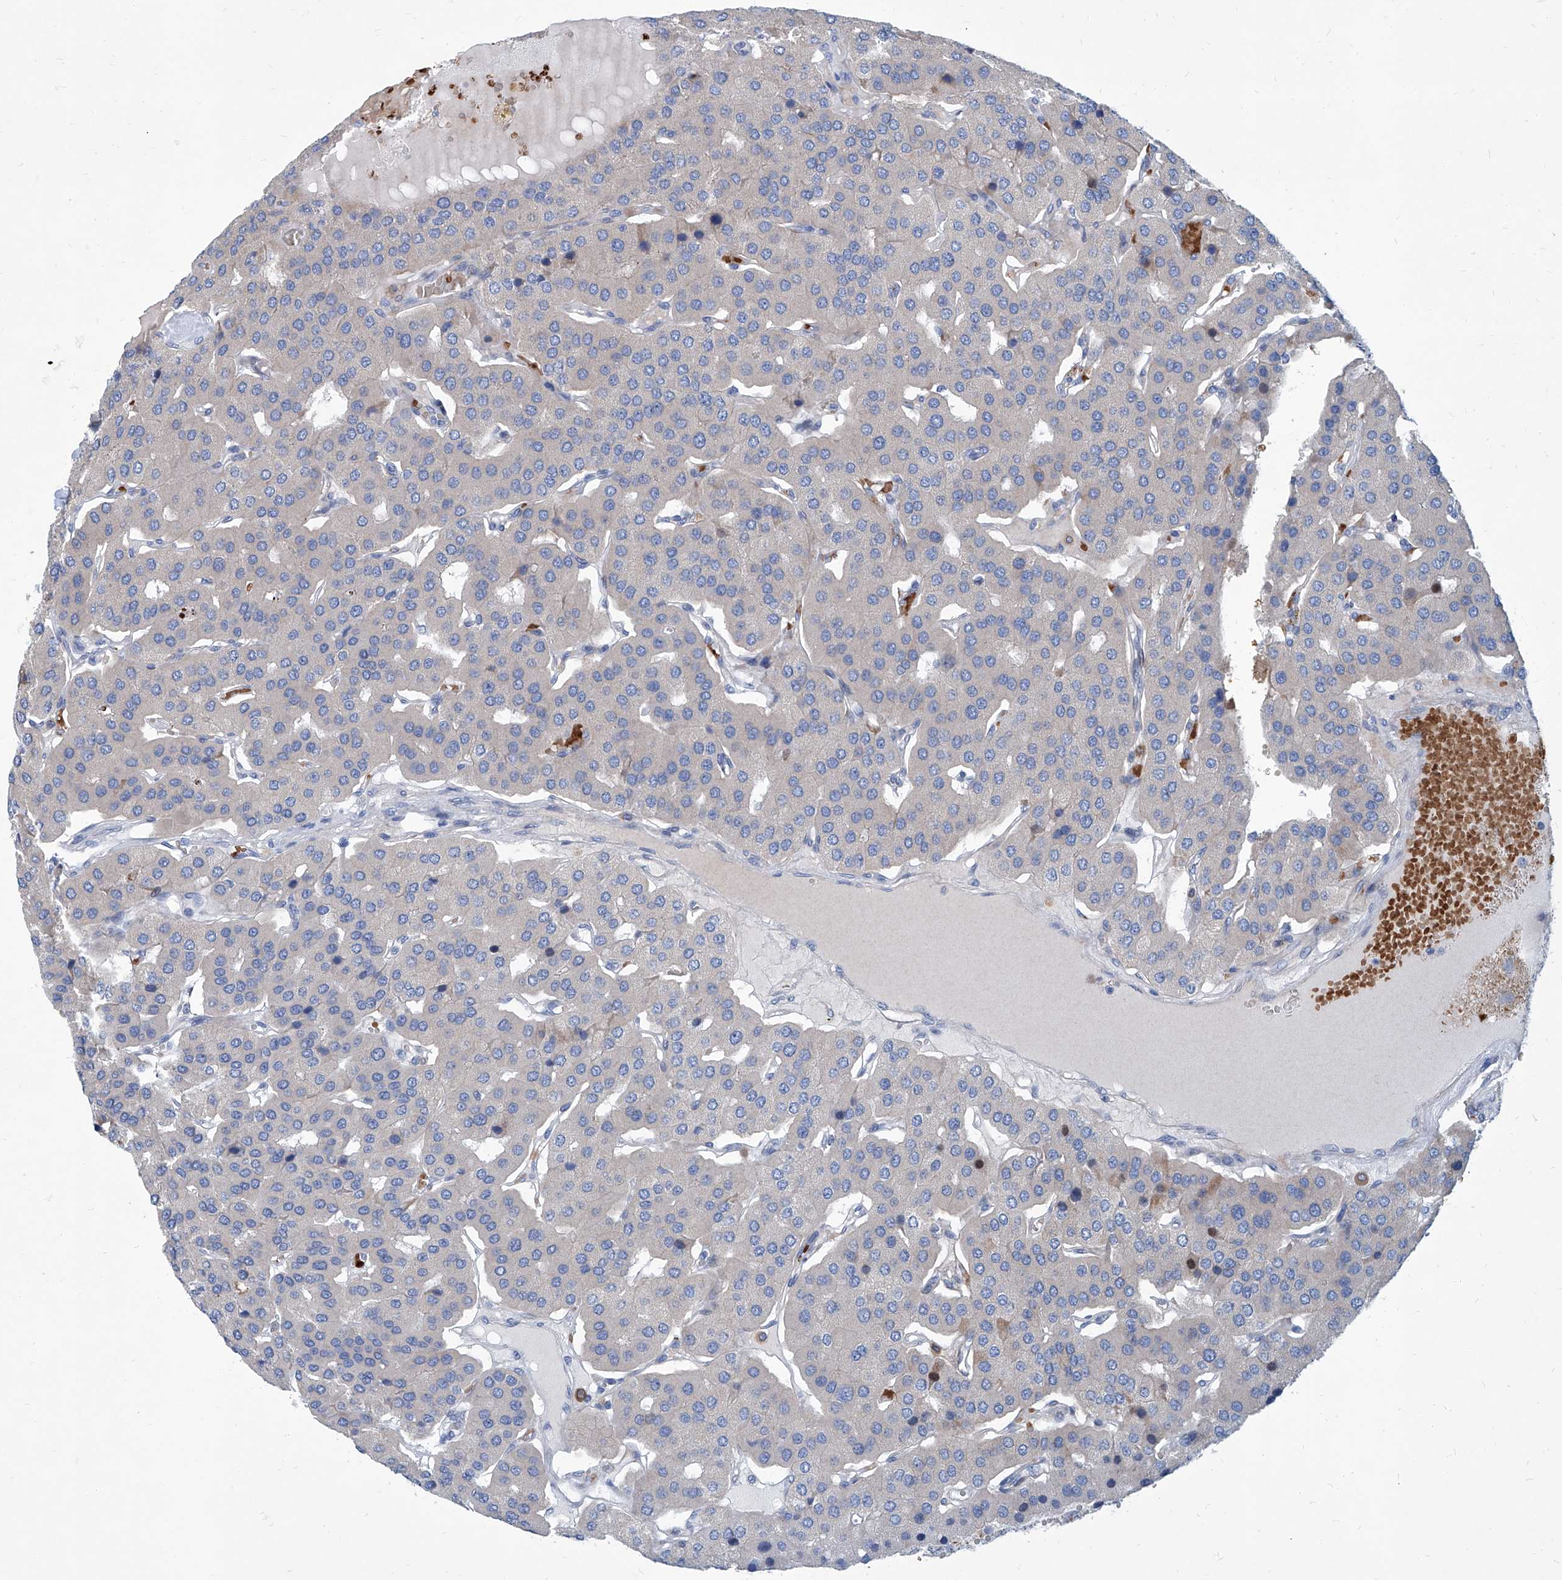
{"staining": {"intensity": "negative", "quantity": "none", "location": "none"}, "tissue": "parathyroid gland", "cell_type": "Glandular cells", "image_type": "normal", "snomed": [{"axis": "morphology", "description": "Normal tissue, NOS"}, {"axis": "morphology", "description": "Adenoma, NOS"}, {"axis": "topography", "description": "Parathyroid gland"}], "caption": "Parathyroid gland stained for a protein using immunohistochemistry displays no positivity glandular cells.", "gene": "FPR2", "patient": {"sex": "female", "age": 86}}